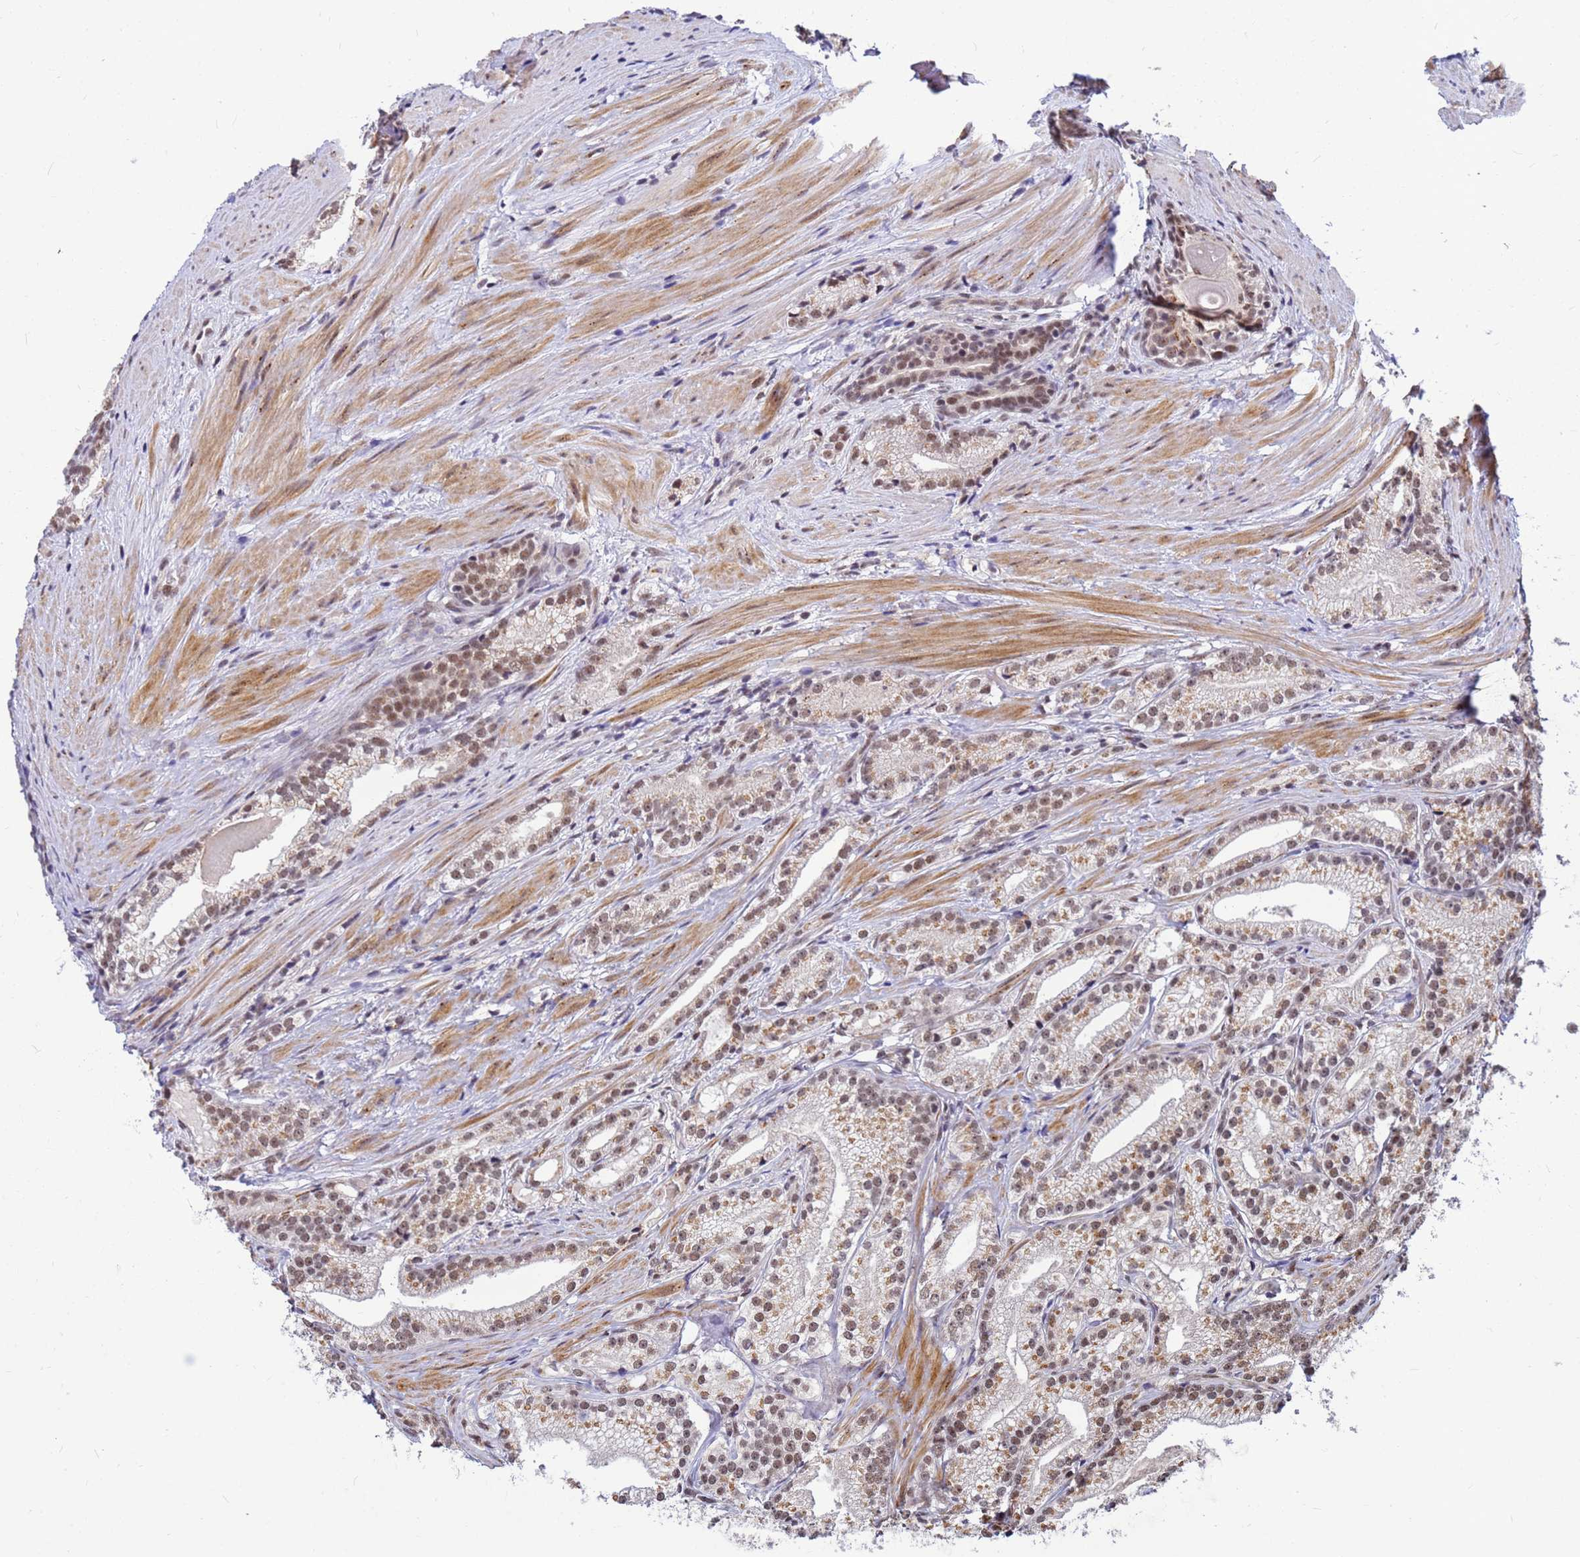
{"staining": {"intensity": "moderate", "quantity": ">75%", "location": "cytoplasmic/membranous,nuclear"}, "tissue": "prostate cancer", "cell_type": "Tumor cells", "image_type": "cancer", "snomed": [{"axis": "morphology", "description": "Adenocarcinoma, Low grade"}, {"axis": "topography", "description": "Prostate"}], "caption": "Immunohistochemistry (IHC) micrograph of neoplastic tissue: human low-grade adenocarcinoma (prostate) stained using immunohistochemistry shows medium levels of moderate protein expression localized specifically in the cytoplasmic/membranous and nuclear of tumor cells, appearing as a cytoplasmic/membranous and nuclear brown color.", "gene": "NCBP2", "patient": {"sex": "male", "age": 57}}